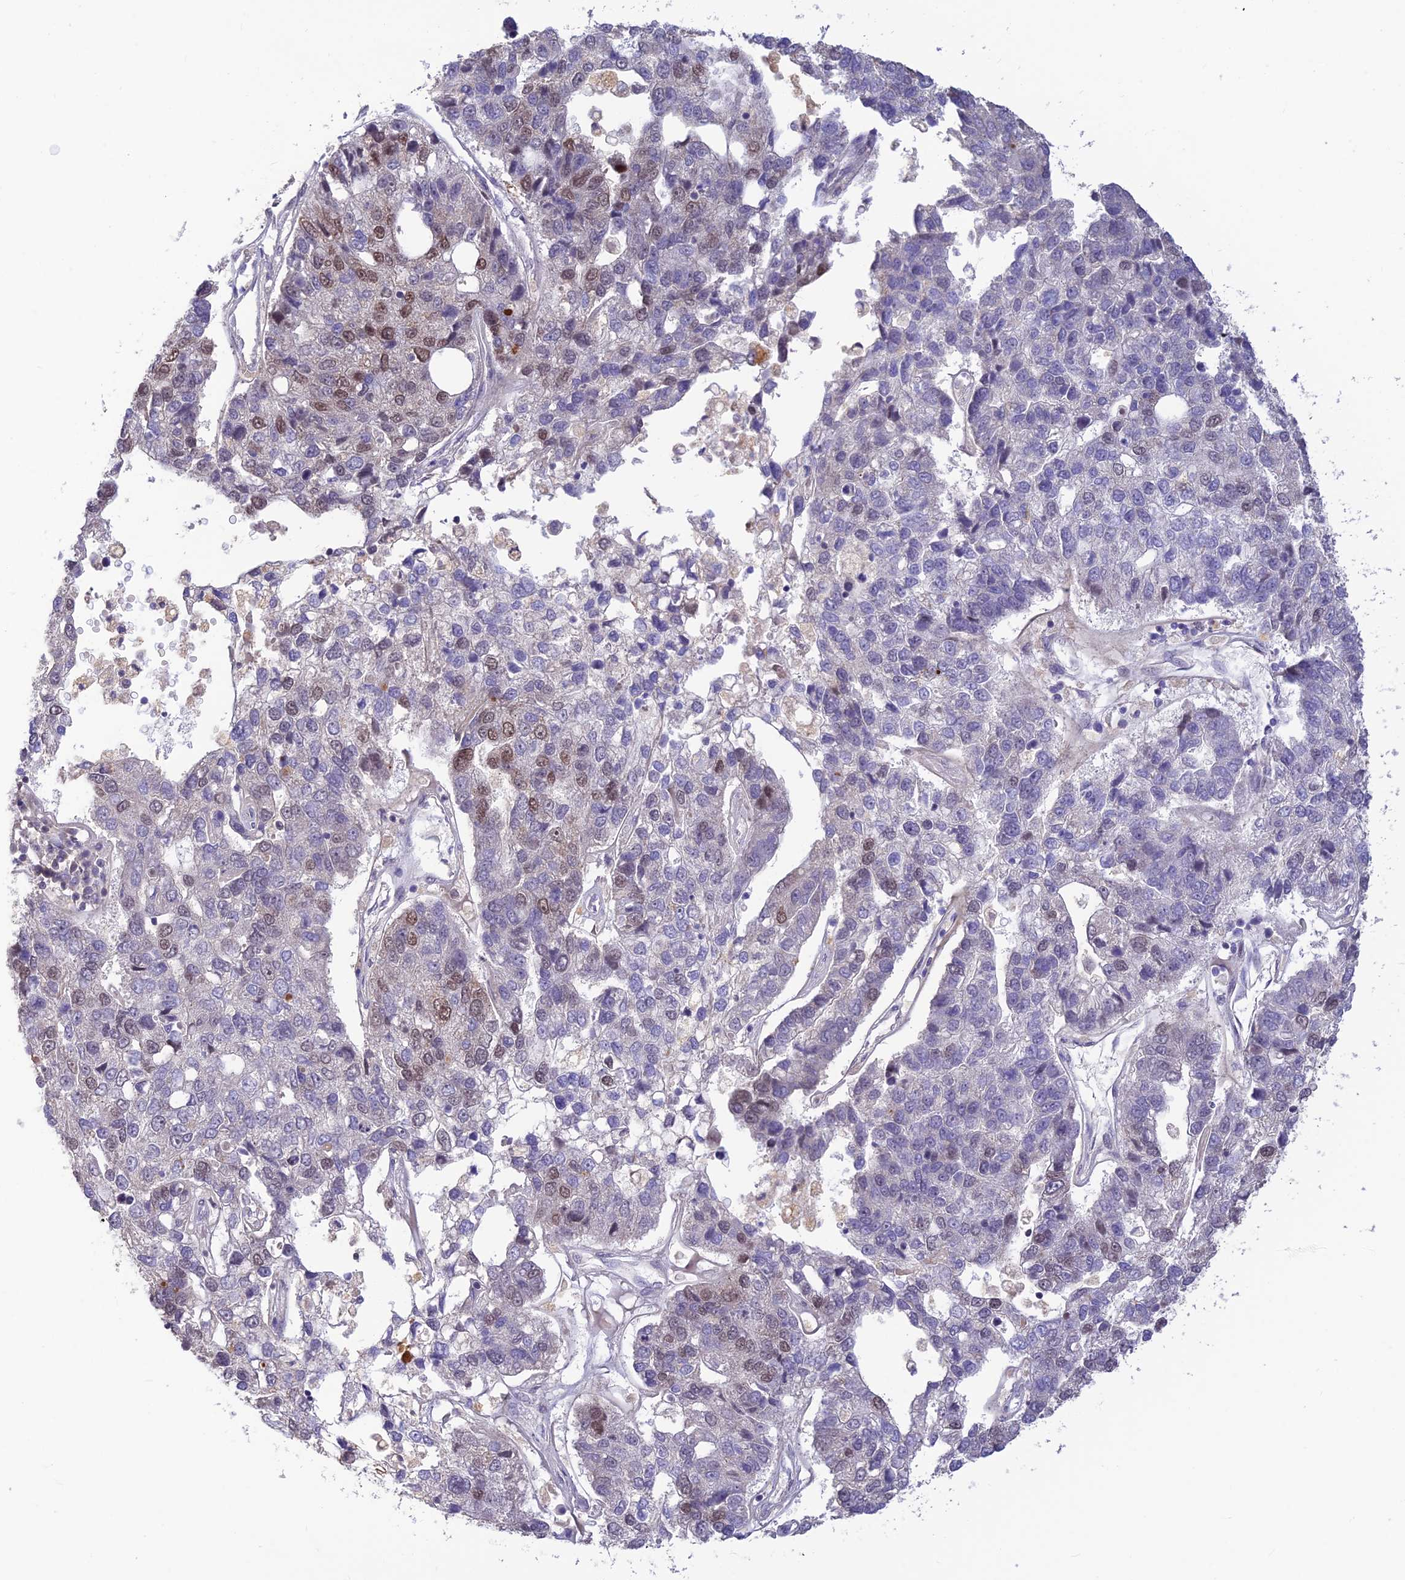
{"staining": {"intensity": "moderate", "quantity": "<25%", "location": "nuclear"}, "tissue": "pancreatic cancer", "cell_type": "Tumor cells", "image_type": "cancer", "snomed": [{"axis": "morphology", "description": "Adenocarcinoma, NOS"}, {"axis": "topography", "description": "Pancreas"}], "caption": "IHC of pancreatic adenocarcinoma shows low levels of moderate nuclear expression in about <25% of tumor cells.", "gene": "POLR1G", "patient": {"sex": "female", "age": 61}}